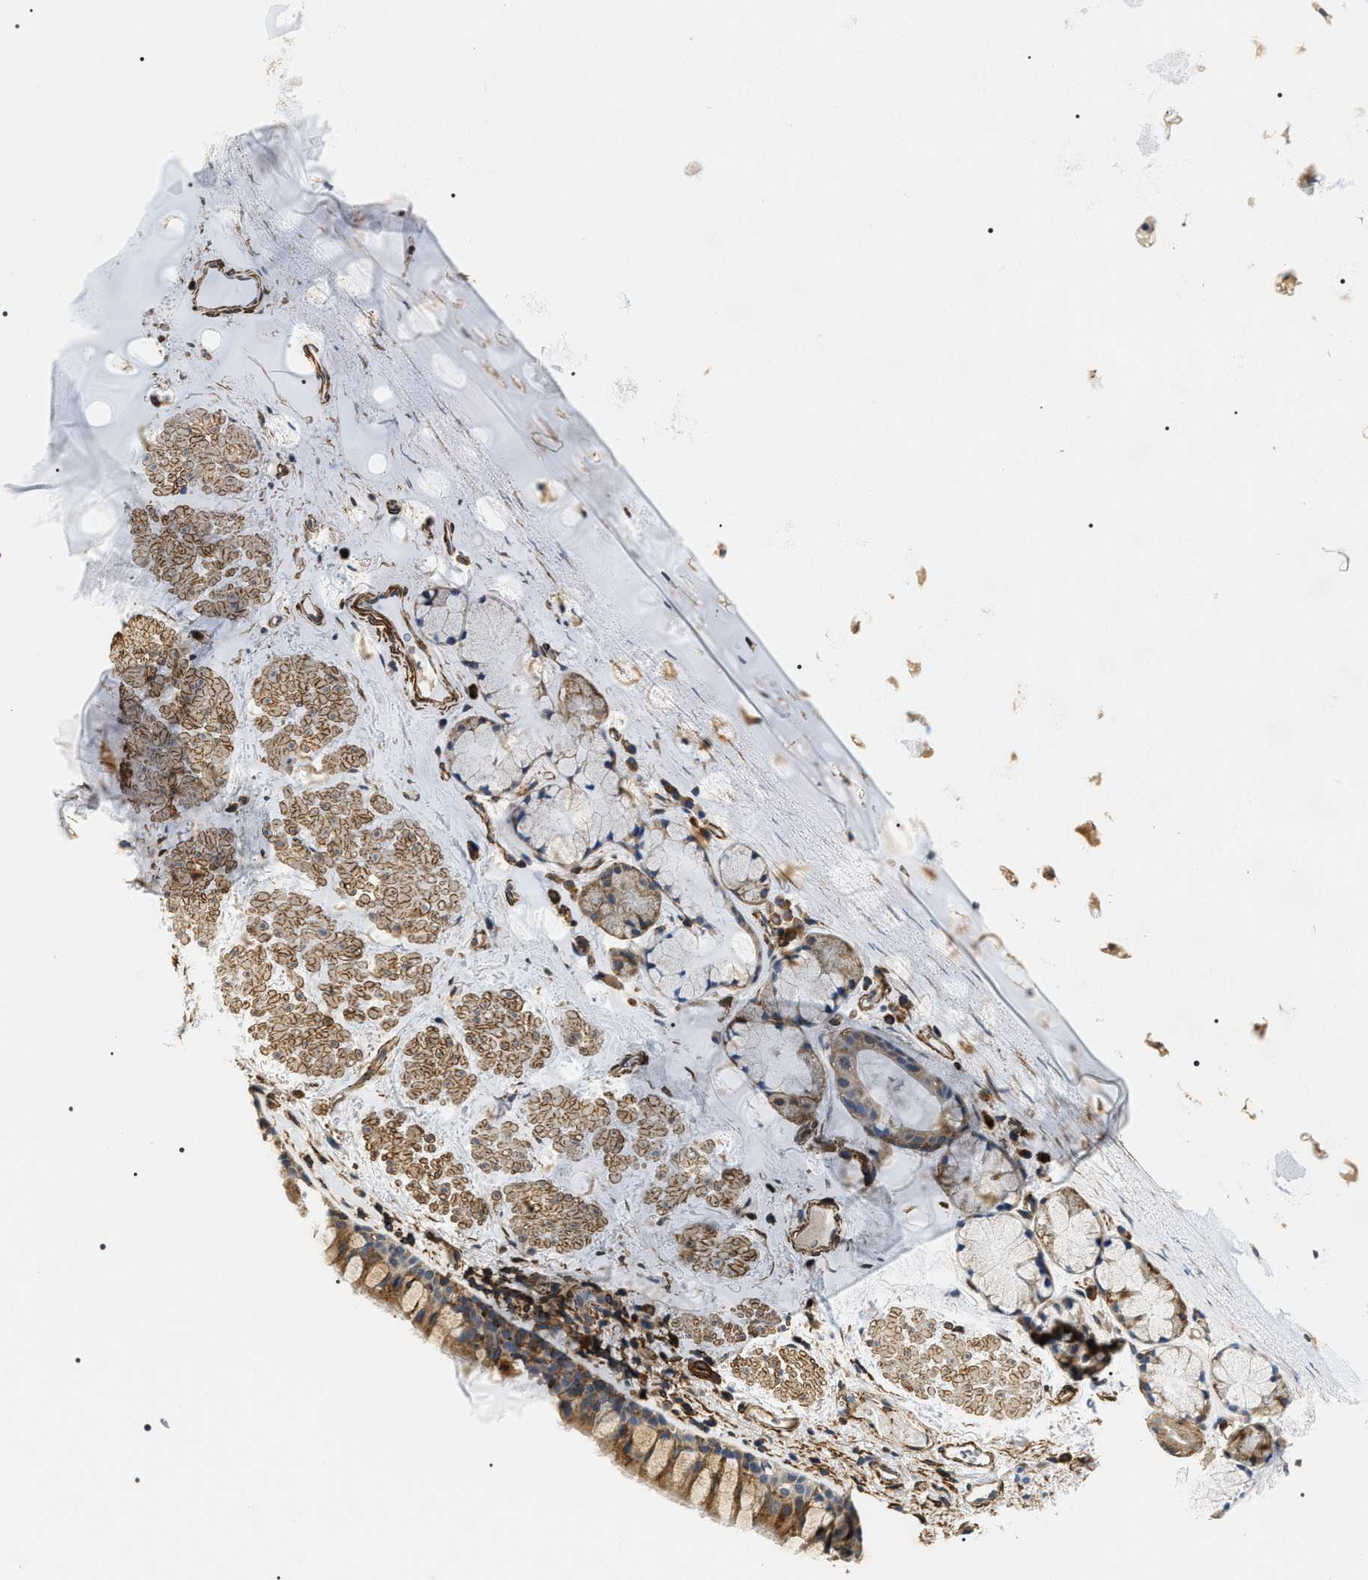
{"staining": {"intensity": "moderate", "quantity": ">75%", "location": "cytoplasmic/membranous"}, "tissue": "bronchus", "cell_type": "Respiratory epithelial cells", "image_type": "normal", "snomed": [{"axis": "morphology", "description": "Normal tissue, NOS"}, {"axis": "topography", "description": "Cartilage tissue"}, {"axis": "topography", "description": "Bronchus"}], "caption": "DAB immunohistochemical staining of unremarkable bronchus displays moderate cytoplasmic/membranous protein positivity in approximately >75% of respiratory epithelial cells.", "gene": "ZC3HAV1L", "patient": {"sex": "female", "age": 53}}